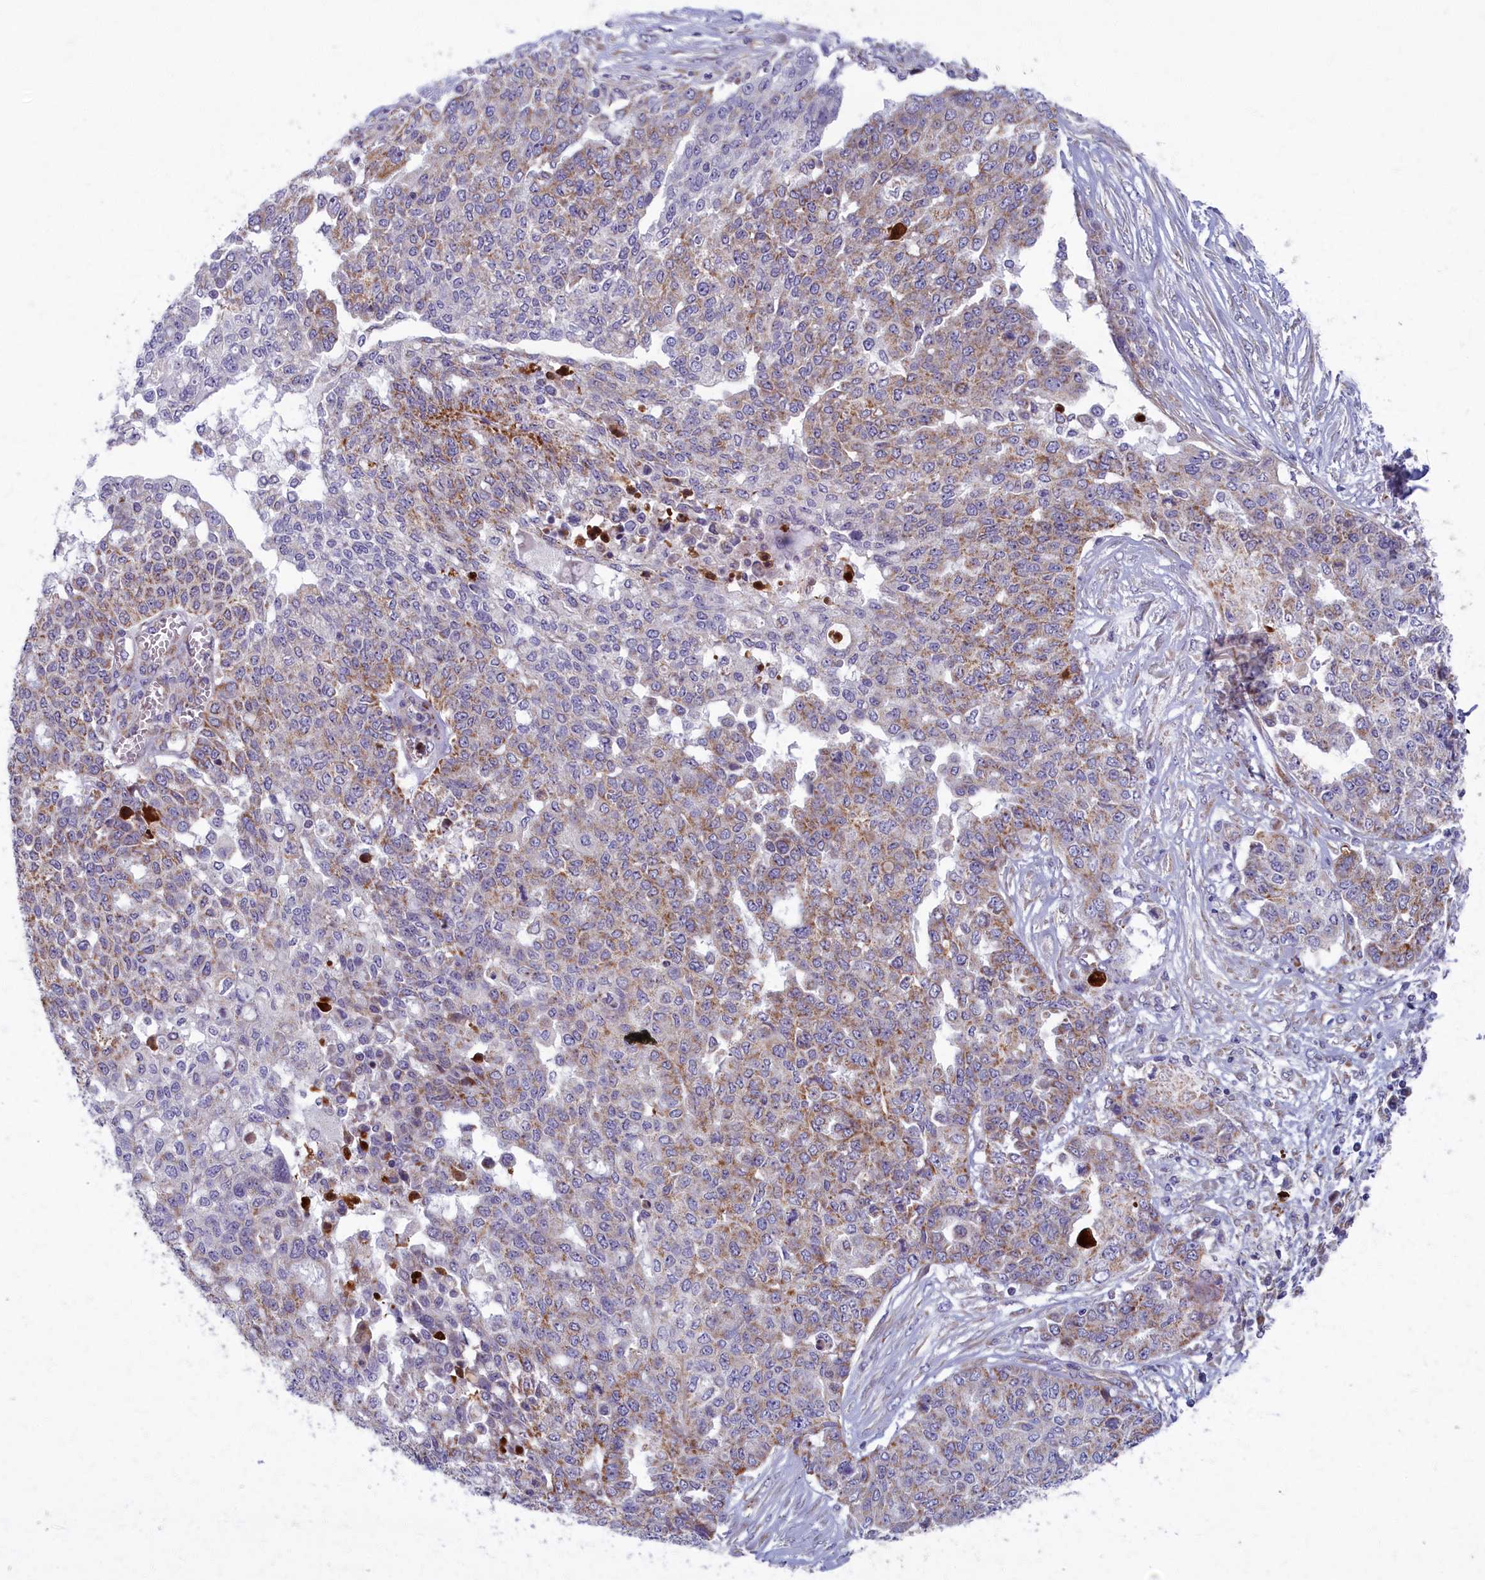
{"staining": {"intensity": "moderate", "quantity": "25%-75%", "location": "cytoplasmic/membranous"}, "tissue": "ovarian cancer", "cell_type": "Tumor cells", "image_type": "cancer", "snomed": [{"axis": "morphology", "description": "Cystadenocarcinoma, serous, NOS"}, {"axis": "topography", "description": "Soft tissue"}, {"axis": "topography", "description": "Ovary"}], "caption": "Tumor cells demonstrate medium levels of moderate cytoplasmic/membranous expression in about 25%-75% of cells in human serous cystadenocarcinoma (ovarian).", "gene": "MRPS25", "patient": {"sex": "female", "age": 57}}